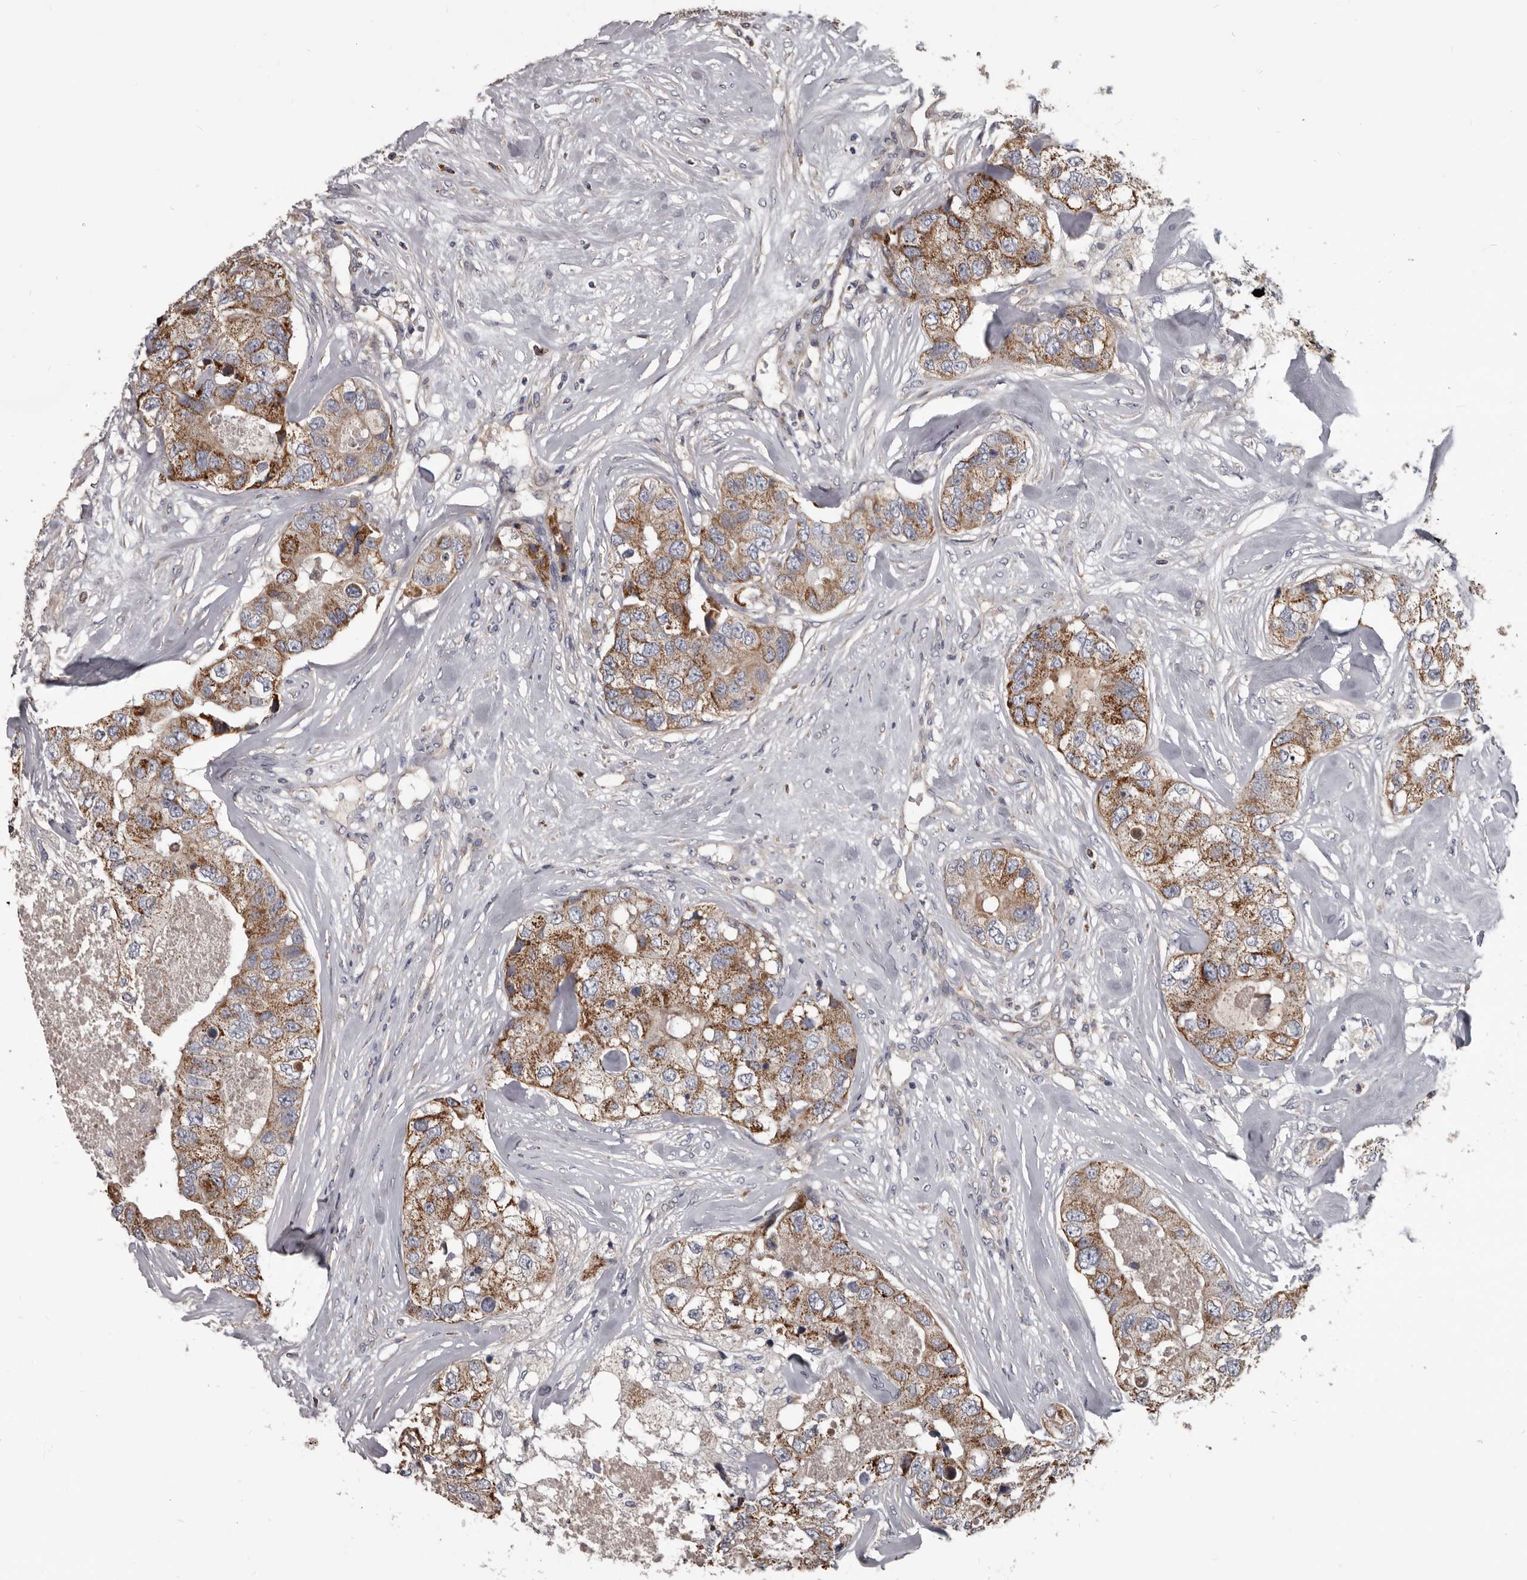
{"staining": {"intensity": "moderate", "quantity": ">75%", "location": "cytoplasmic/membranous"}, "tissue": "breast cancer", "cell_type": "Tumor cells", "image_type": "cancer", "snomed": [{"axis": "morphology", "description": "Duct carcinoma"}, {"axis": "topography", "description": "Breast"}], "caption": "Immunohistochemistry (IHC) histopathology image of human breast cancer (intraductal carcinoma) stained for a protein (brown), which demonstrates medium levels of moderate cytoplasmic/membranous positivity in about >75% of tumor cells.", "gene": "ALDH5A1", "patient": {"sex": "female", "age": 62}}